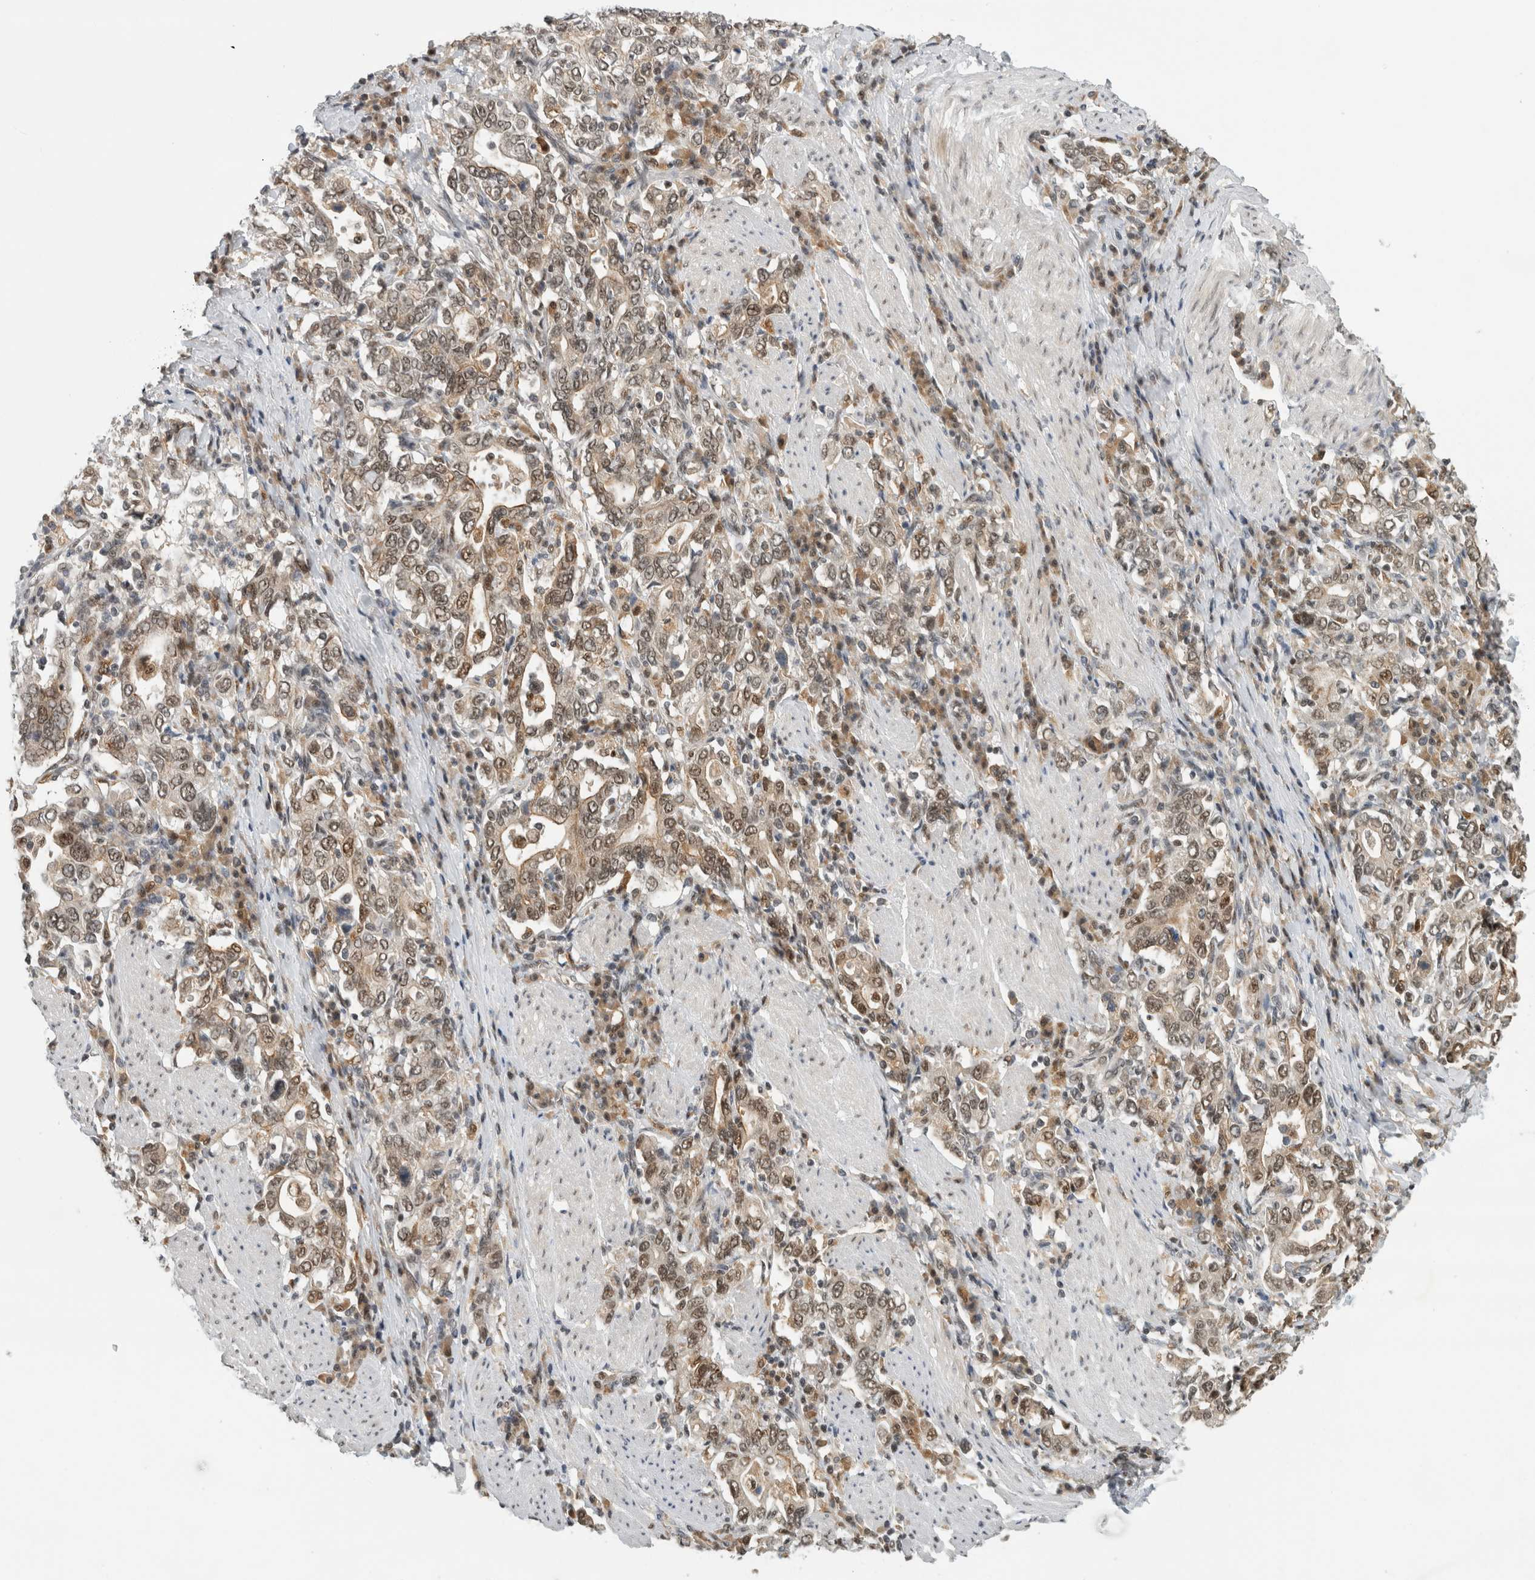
{"staining": {"intensity": "moderate", "quantity": ">75%", "location": "cytoplasmic/membranous,nuclear"}, "tissue": "stomach cancer", "cell_type": "Tumor cells", "image_type": "cancer", "snomed": [{"axis": "morphology", "description": "Adenocarcinoma, NOS"}, {"axis": "topography", "description": "Stomach, upper"}], "caption": "An immunohistochemistry (IHC) photomicrograph of neoplastic tissue is shown. Protein staining in brown shows moderate cytoplasmic/membranous and nuclear positivity in stomach adenocarcinoma within tumor cells. The protein of interest is stained brown, and the nuclei are stained in blue (DAB (3,3'-diaminobenzidine) IHC with brightfield microscopy, high magnification).", "gene": "NCAPG2", "patient": {"sex": "male", "age": 62}}